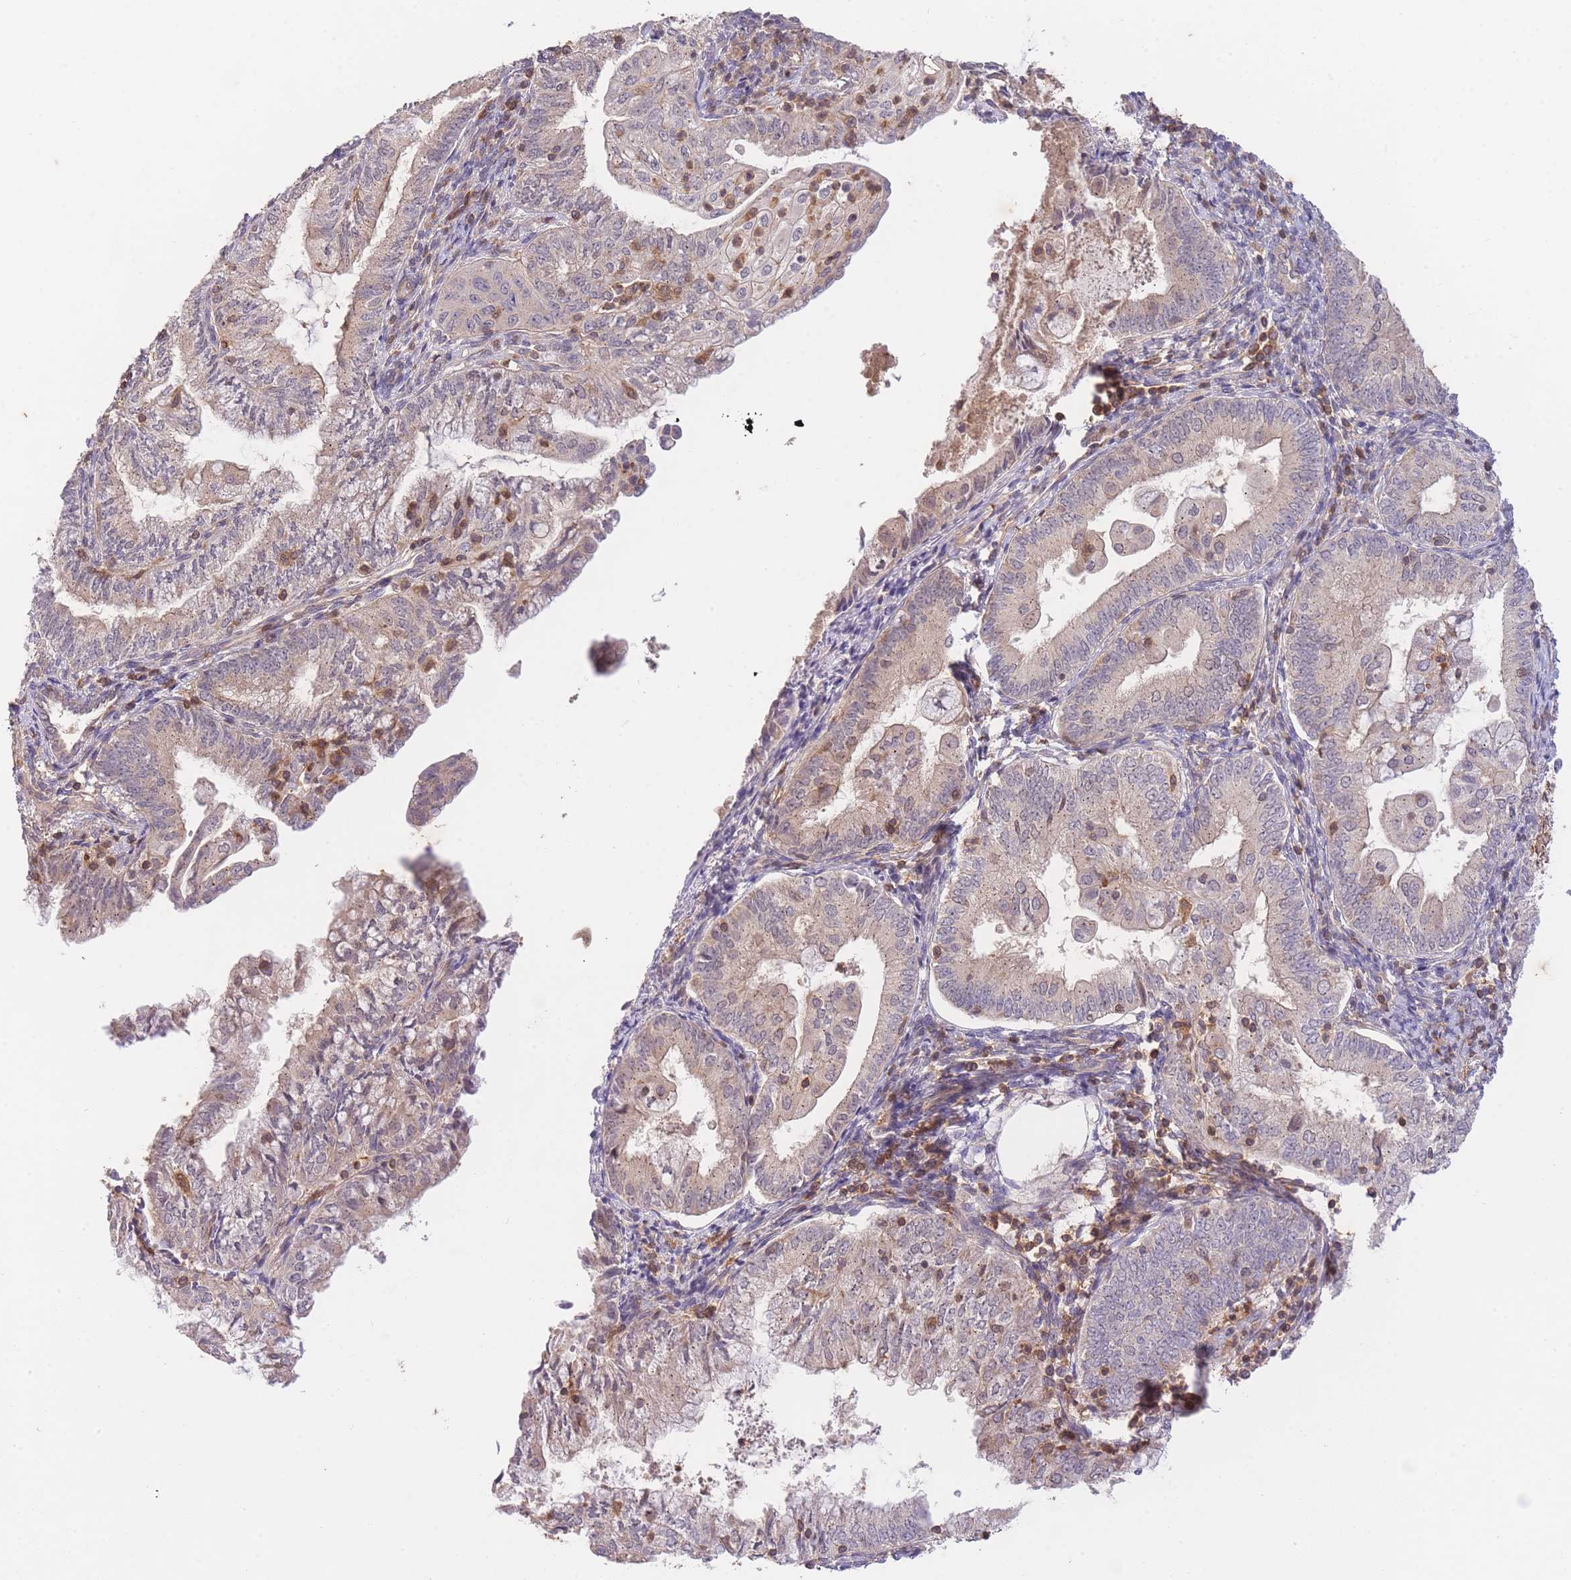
{"staining": {"intensity": "moderate", "quantity": "25%-75%", "location": "cytoplasmic/membranous"}, "tissue": "endometrial cancer", "cell_type": "Tumor cells", "image_type": "cancer", "snomed": [{"axis": "morphology", "description": "Adenocarcinoma, NOS"}, {"axis": "topography", "description": "Endometrium"}], "caption": "This histopathology image exhibits IHC staining of human endometrial cancer (adenocarcinoma), with medium moderate cytoplasmic/membranous expression in approximately 25%-75% of tumor cells.", "gene": "ST8SIA4", "patient": {"sex": "female", "age": 55}}